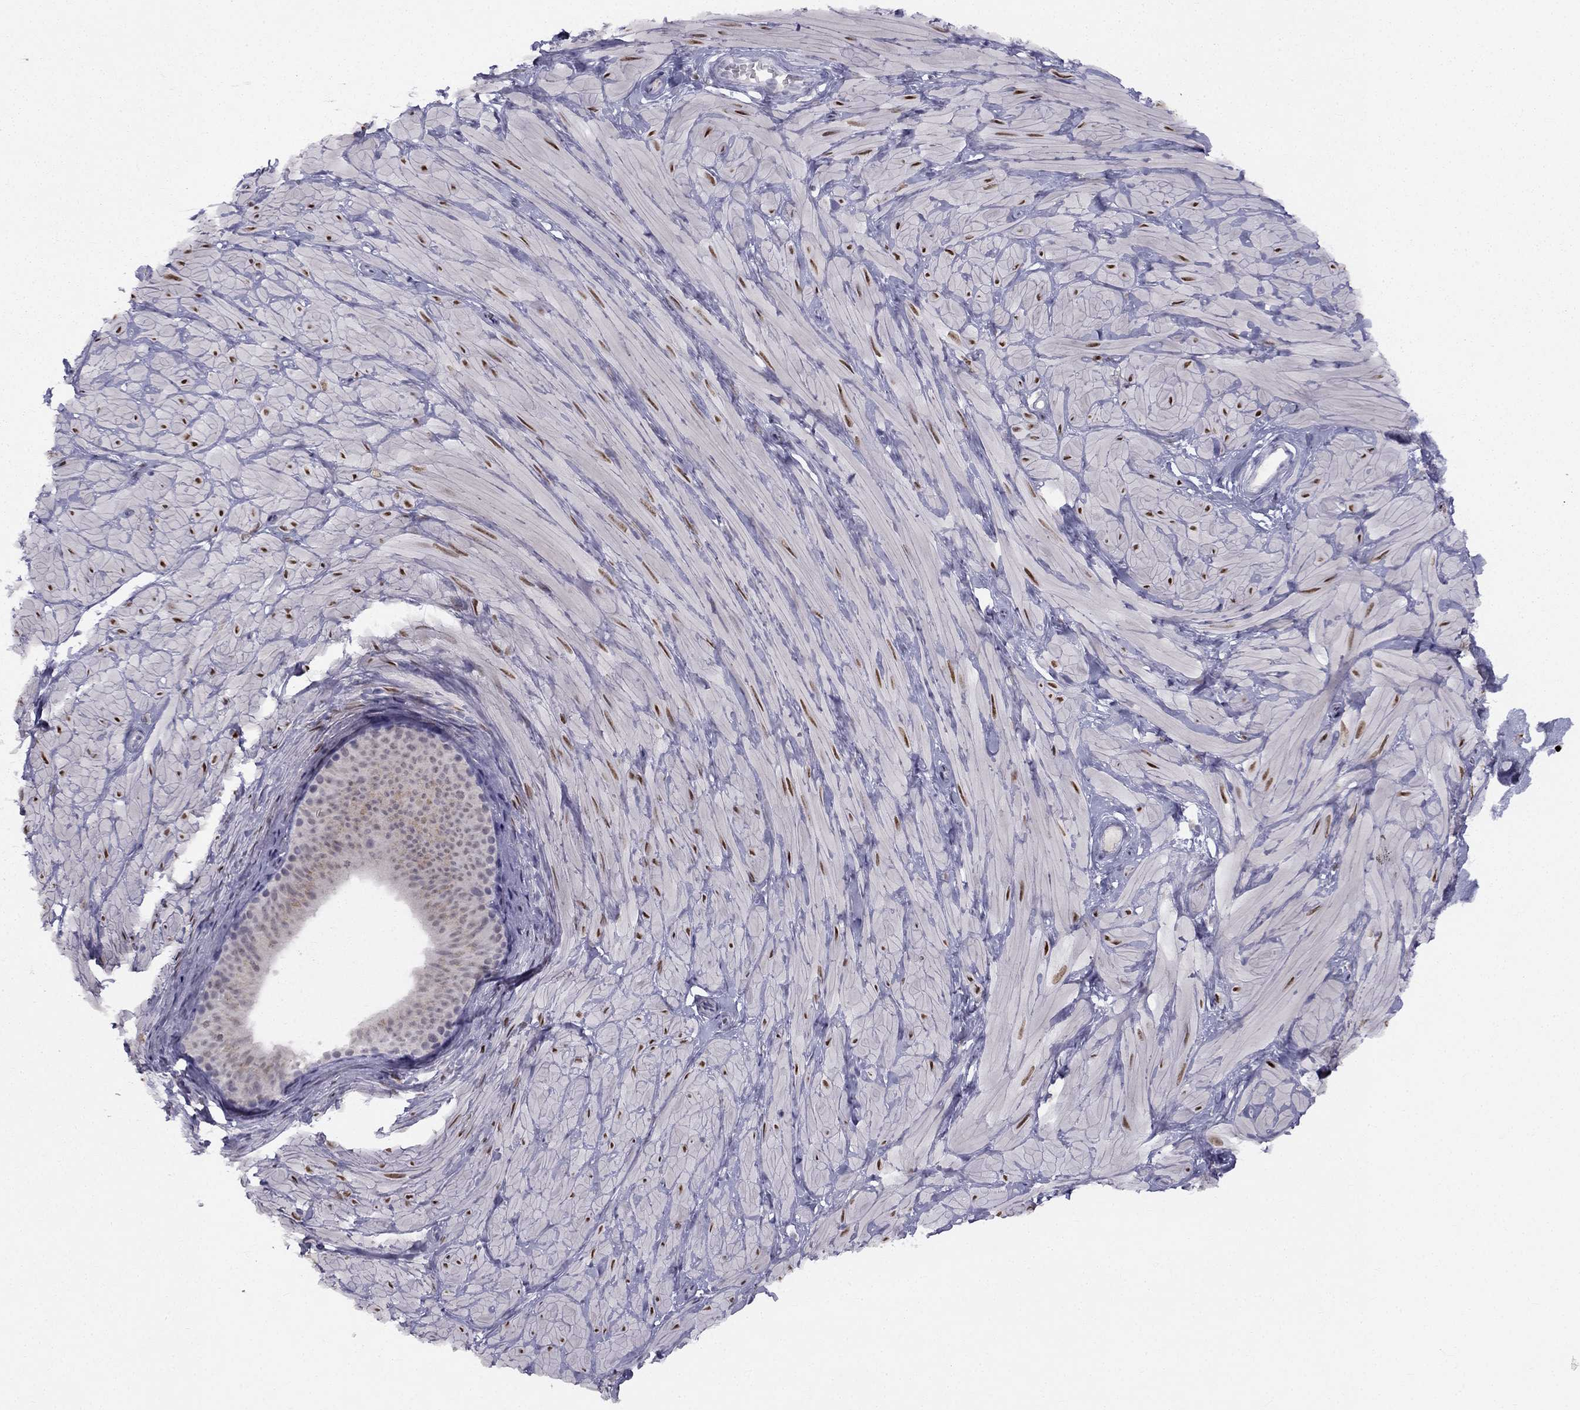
{"staining": {"intensity": "negative", "quantity": "none", "location": "none"}, "tissue": "soft tissue", "cell_type": "Fibroblasts", "image_type": "normal", "snomed": [{"axis": "morphology", "description": "Normal tissue, NOS"}, {"axis": "topography", "description": "Smooth muscle"}, {"axis": "topography", "description": "Peripheral nerve tissue"}], "caption": "This is an immunohistochemistry image of unremarkable human soft tissue. There is no expression in fibroblasts.", "gene": "TRPS1", "patient": {"sex": "male", "age": 22}}